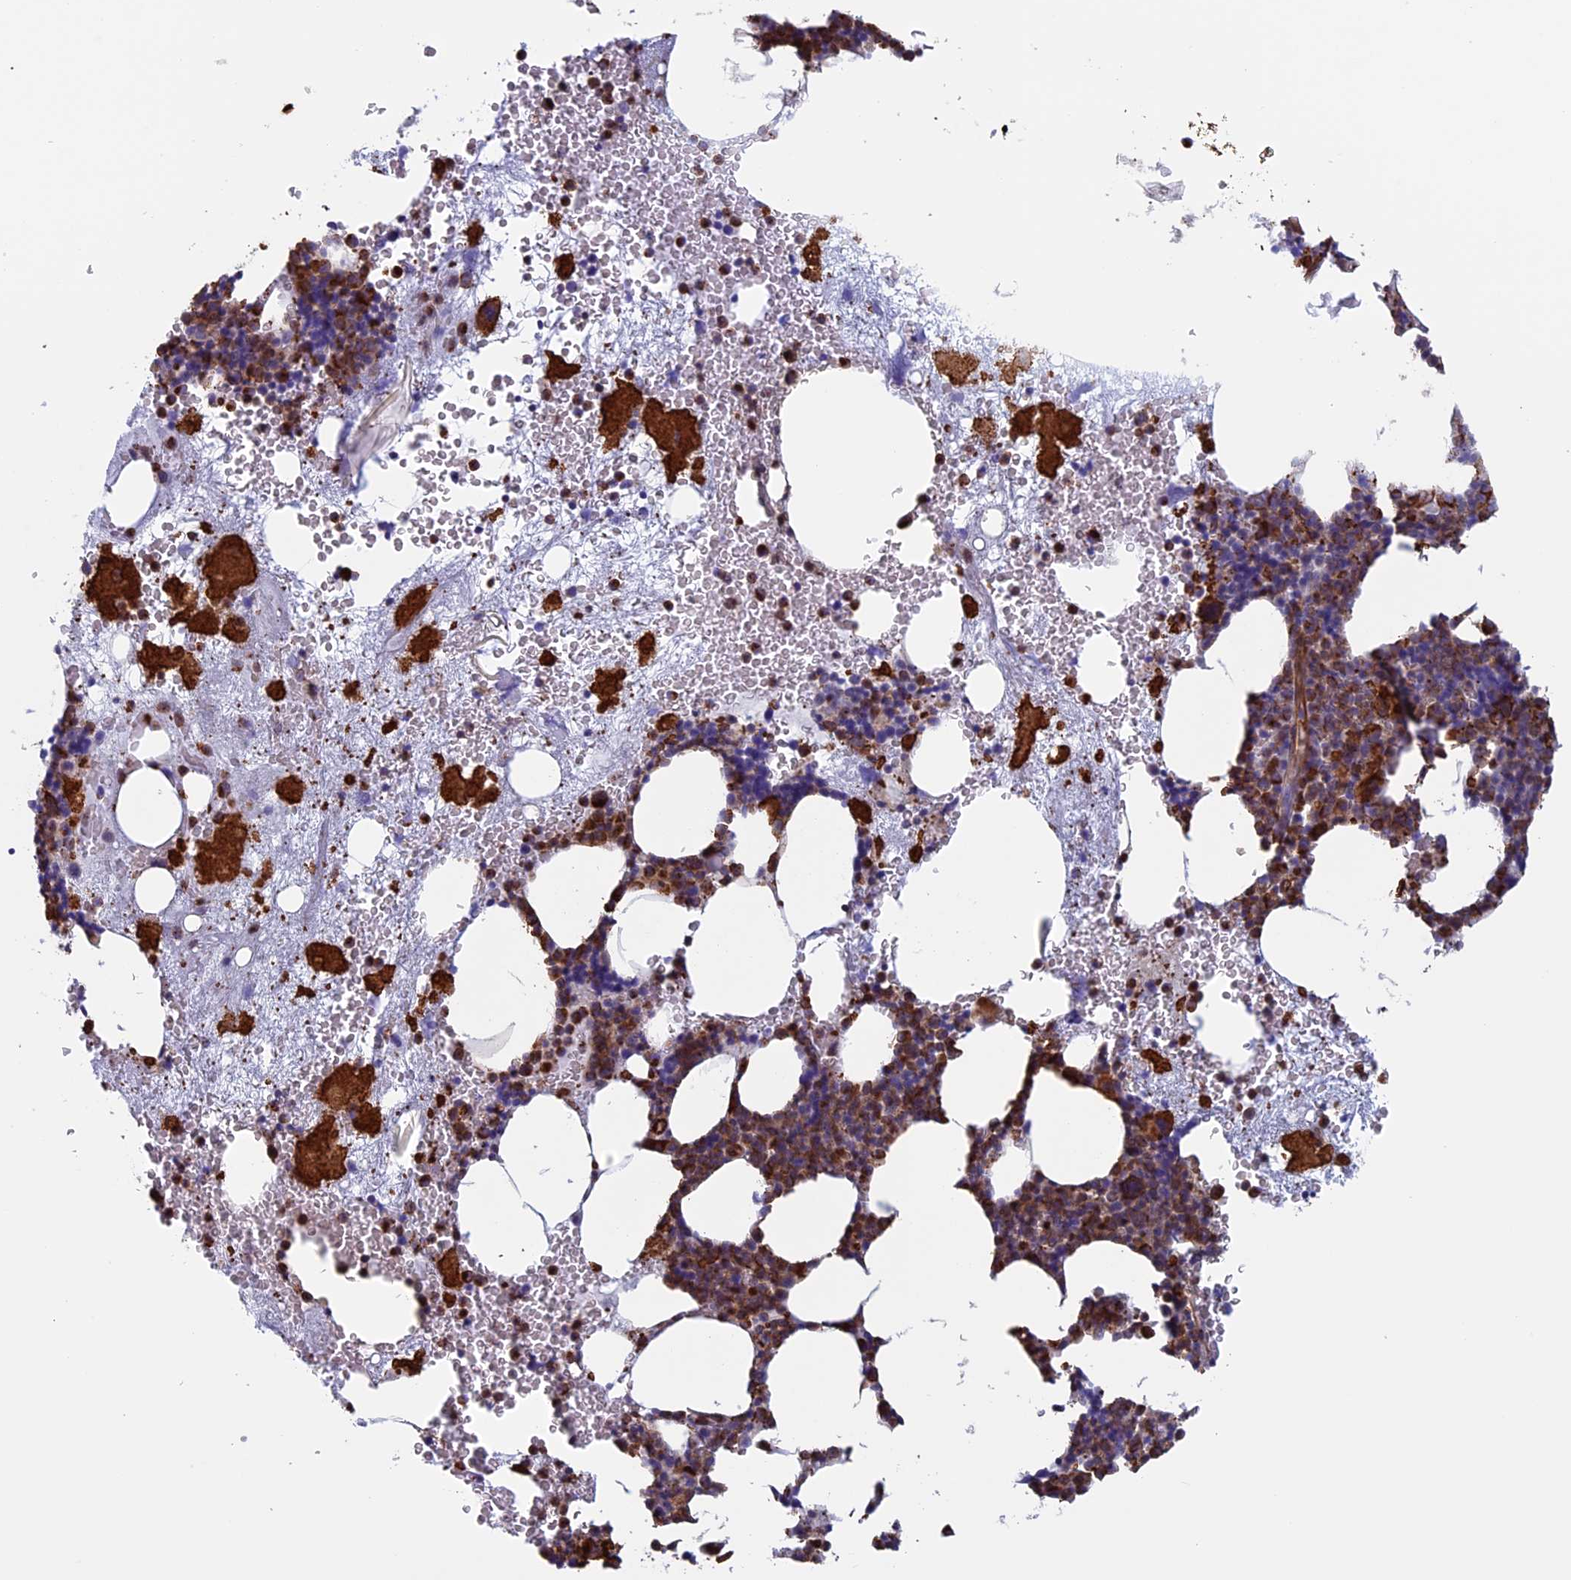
{"staining": {"intensity": "strong", "quantity": "25%-75%", "location": "cytoplasmic/membranous"}, "tissue": "bone marrow", "cell_type": "Hematopoietic cells", "image_type": "normal", "snomed": [{"axis": "morphology", "description": "Normal tissue, NOS"}, {"axis": "topography", "description": "Bone marrow"}], "caption": "The micrograph exhibits staining of unremarkable bone marrow, revealing strong cytoplasmic/membranous protein positivity (brown color) within hematopoietic cells.", "gene": "ANGPTL2", "patient": {"sex": "male", "age": 80}}